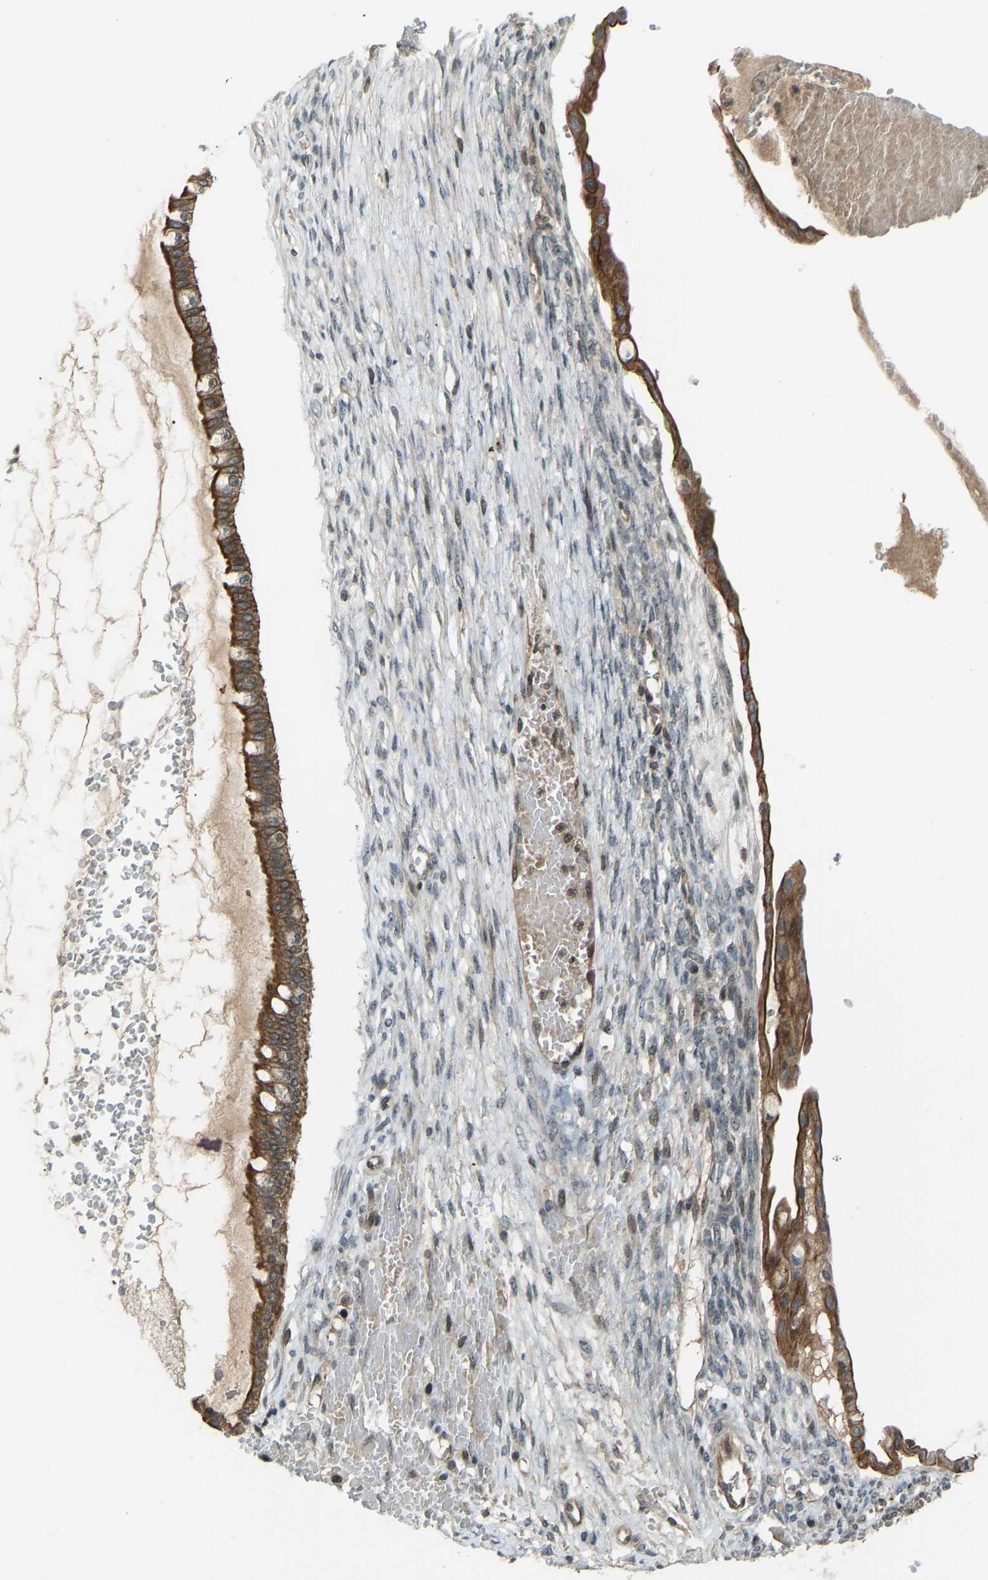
{"staining": {"intensity": "moderate", "quantity": ">75%", "location": "cytoplasmic/membranous"}, "tissue": "ovarian cancer", "cell_type": "Tumor cells", "image_type": "cancer", "snomed": [{"axis": "morphology", "description": "Cystadenocarcinoma, mucinous, NOS"}, {"axis": "topography", "description": "Ovary"}], "caption": "Protein analysis of mucinous cystadenocarcinoma (ovarian) tissue exhibits moderate cytoplasmic/membranous expression in approximately >75% of tumor cells.", "gene": "SVOPL", "patient": {"sex": "female", "age": 73}}